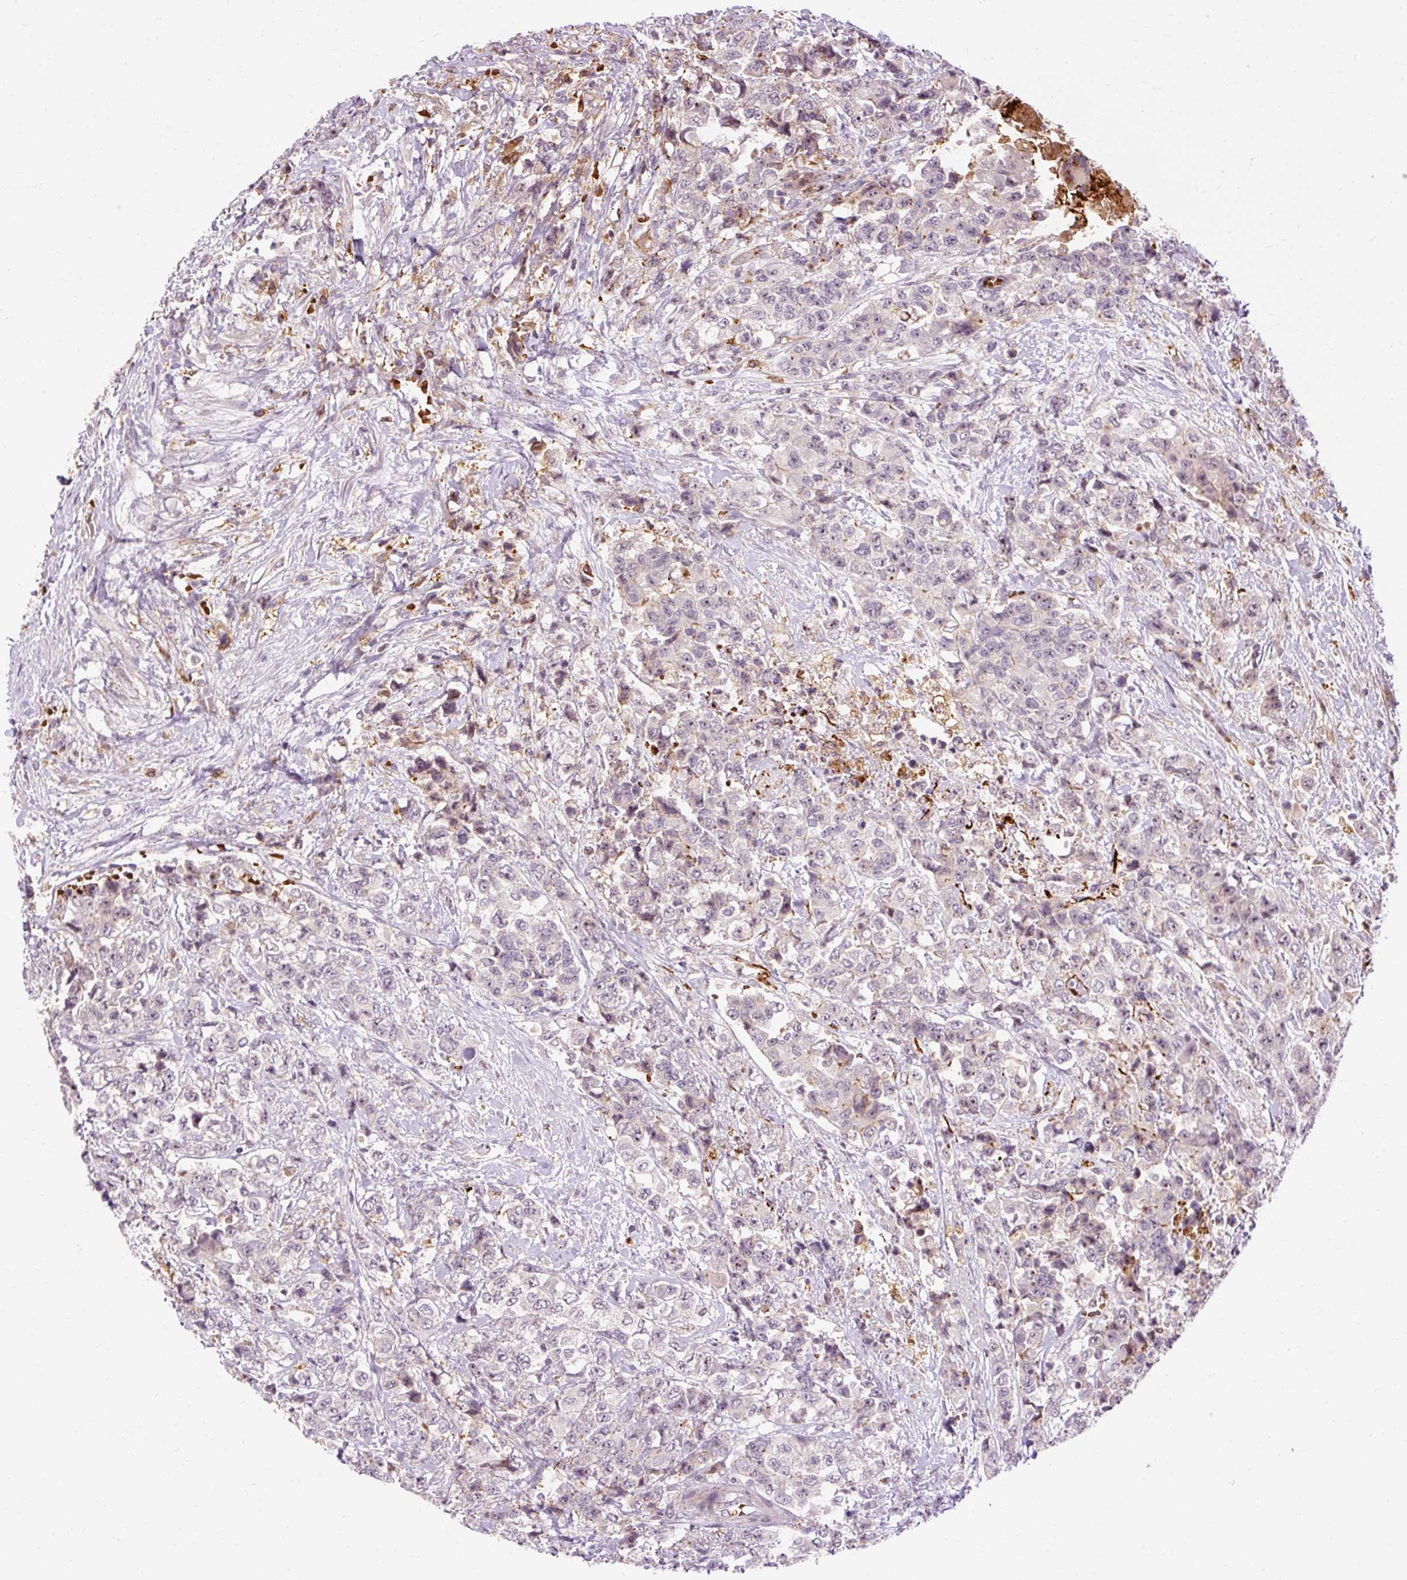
{"staining": {"intensity": "negative", "quantity": "none", "location": "none"}, "tissue": "urothelial cancer", "cell_type": "Tumor cells", "image_type": "cancer", "snomed": [{"axis": "morphology", "description": "Urothelial carcinoma, High grade"}, {"axis": "topography", "description": "Urinary bladder"}], "caption": "This micrograph is of urothelial cancer stained with immunohistochemistry to label a protein in brown with the nuclei are counter-stained blue. There is no positivity in tumor cells.", "gene": "CEBPZ", "patient": {"sex": "female", "age": 78}}